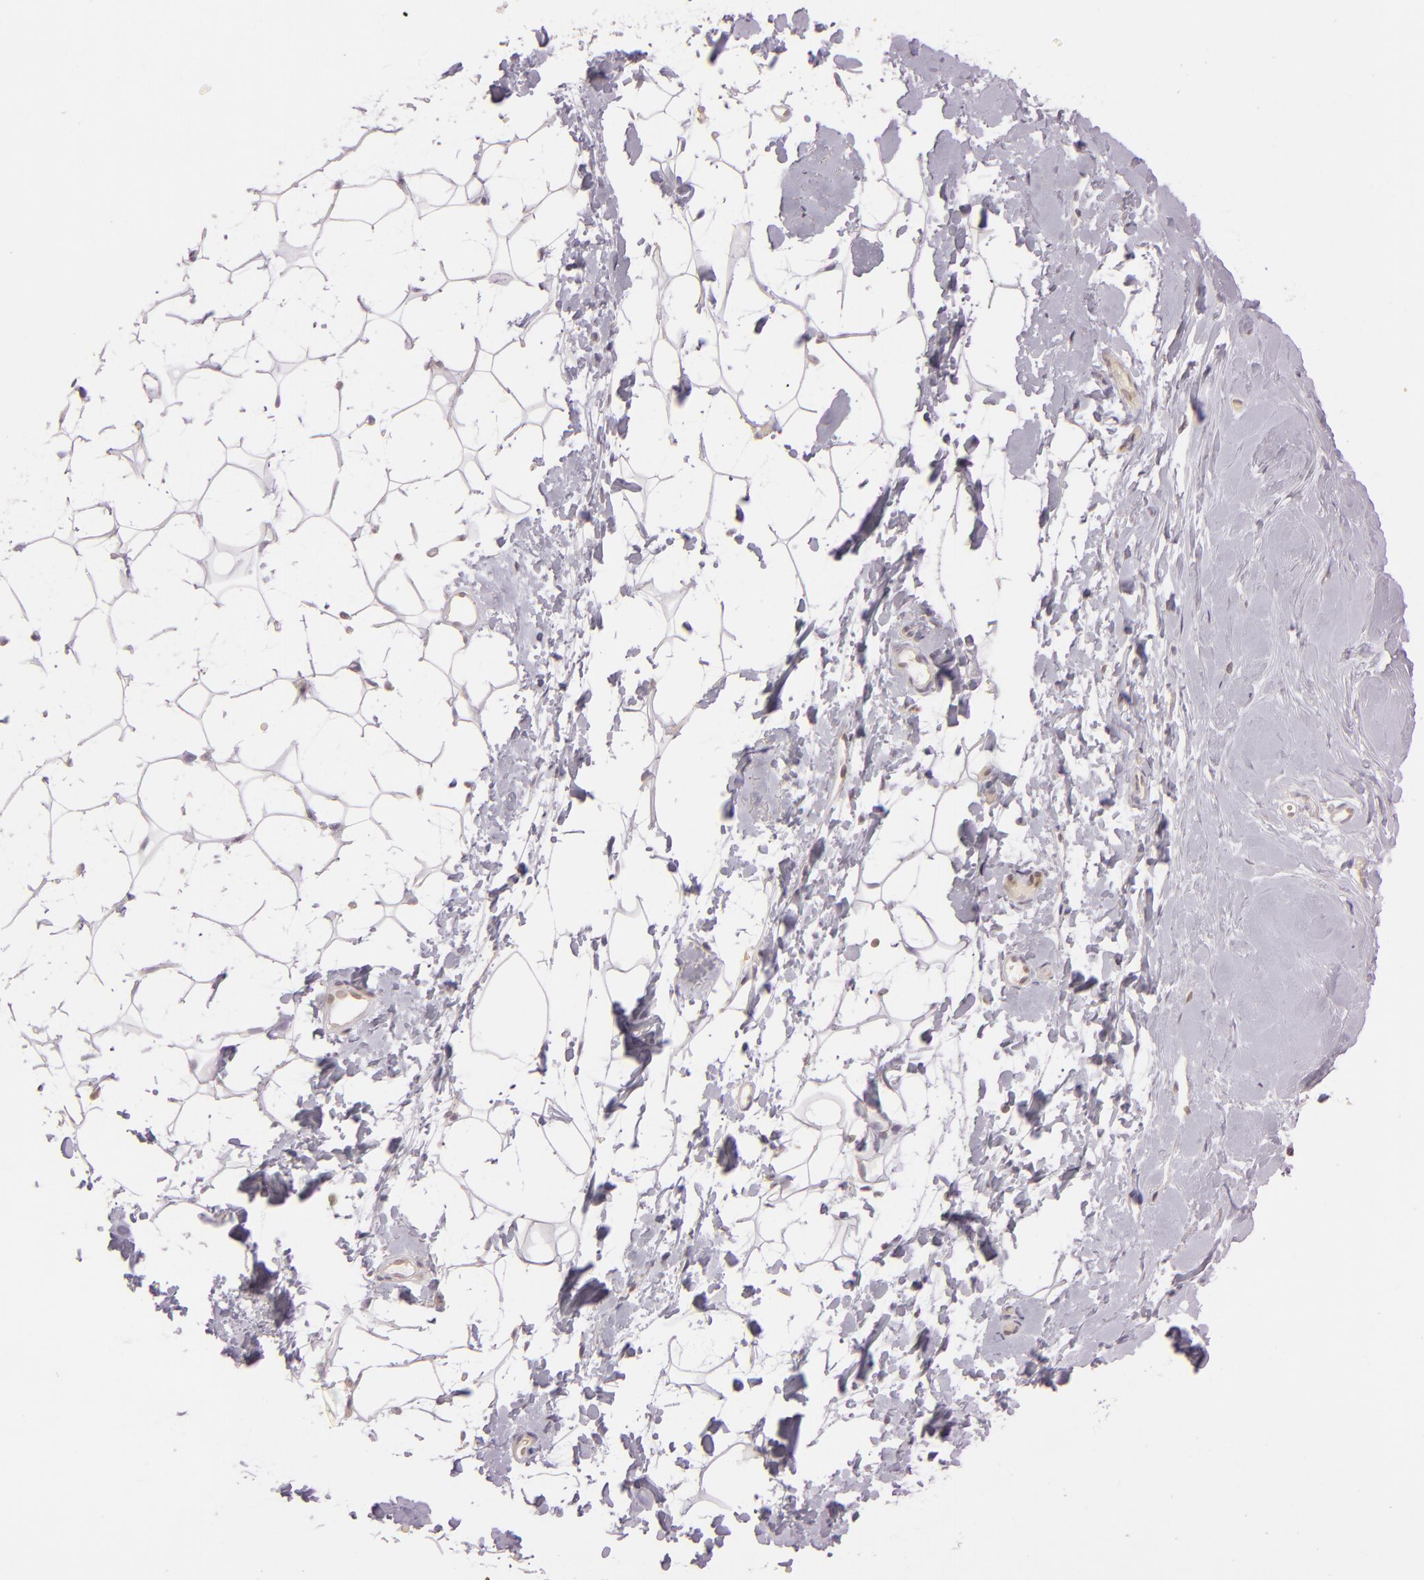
{"staining": {"intensity": "negative", "quantity": "none", "location": "none"}, "tissue": "adipose tissue", "cell_type": "Adipocytes", "image_type": "normal", "snomed": [{"axis": "morphology", "description": "Normal tissue, NOS"}, {"axis": "morphology", "description": "Fibrosis, NOS"}, {"axis": "topography", "description": "Breast"}], "caption": "Immunohistochemical staining of normal adipose tissue demonstrates no significant expression in adipocytes. (DAB immunohistochemistry with hematoxylin counter stain).", "gene": "LGMN", "patient": {"sex": "female", "age": 24}}